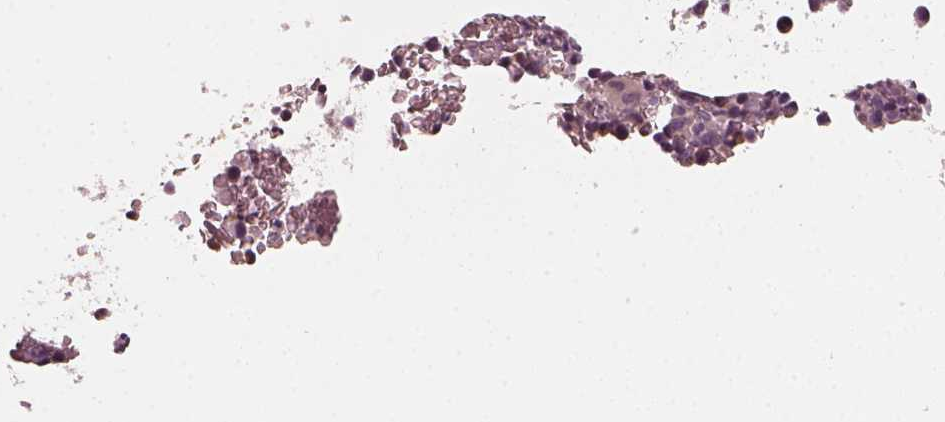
{"staining": {"intensity": "moderate", "quantity": "<25%", "location": "cytoplasmic/membranous"}, "tissue": "bone marrow", "cell_type": "Hematopoietic cells", "image_type": "normal", "snomed": [{"axis": "morphology", "description": "Normal tissue, NOS"}, {"axis": "topography", "description": "Bone marrow"}], "caption": "Moderate cytoplasmic/membranous positivity is appreciated in about <25% of hematopoietic cells in normal bone marrow. The protein of interest is shown in brown color, while the nuclei are stained blue.", "gene": "CHIT1", "patient": {"sex": "male", "age": 72}}